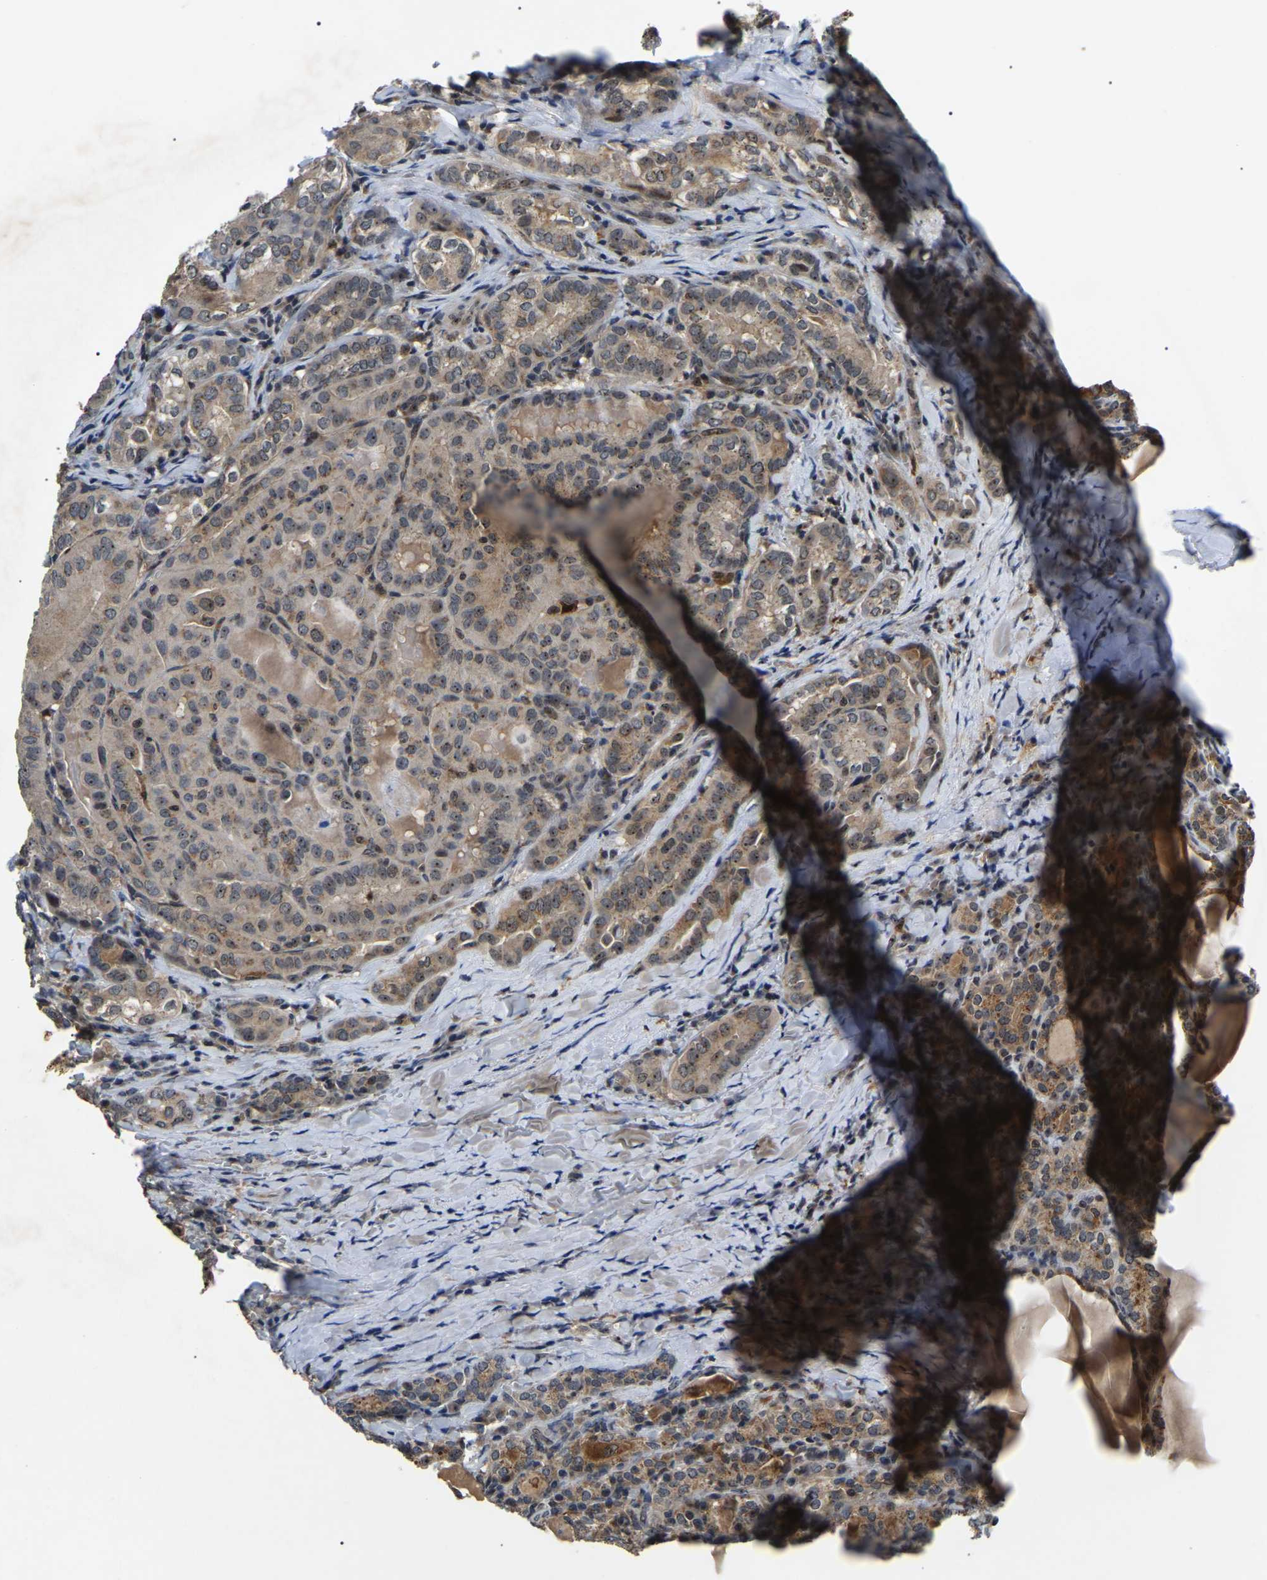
{"staining": {"intensity": "moderate", "quantity": ">75%", "location": "cytoplasmic/membranous,nuclear"}, "tissue": "thyroid cancer", "cell_type": "Tumor cells", "image_type": "cancer", "snomed": [{"axis": "morphology", "description": "Papillary adenocarcinoma, NOS"}, {"axis": "topography", "description": "Thyroid gland"}], "caption": "Protein analysis of thyroid cancer (papillary adenocarcinoma) tissue reveals moderate cytoplasmic/membranous and nuclear staining in about >75% of tumor cells.", "gene": "RBM28", "patient": {"sex": "female", "age": 42}}